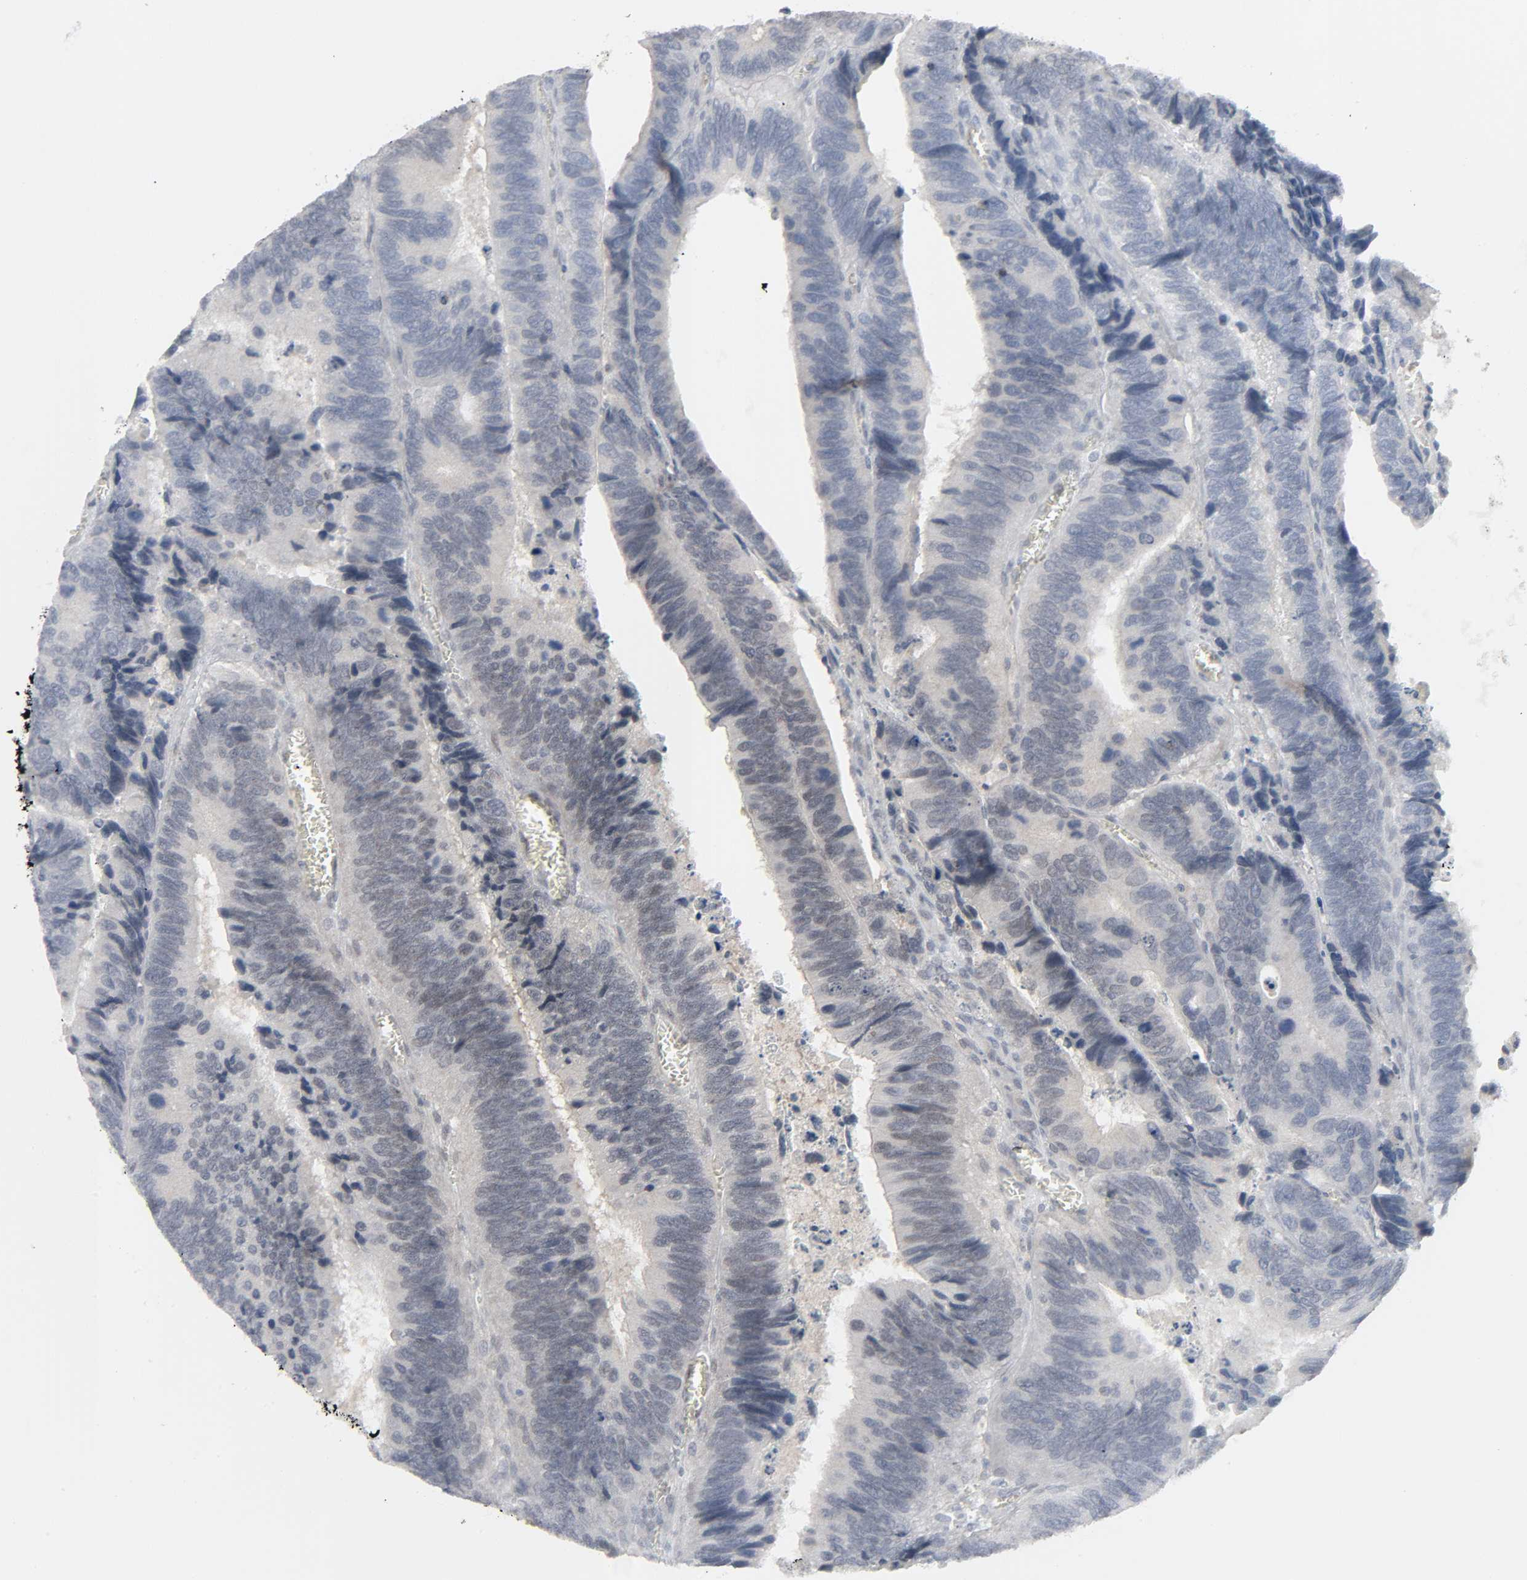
{"staining": {"intensity": "negative", "quantity": "none", "location": "none"}, "tissue": "colorectal cancer", "cell_type": "Tumor cells", "image_type": "cancer", "snomed": [{"axis": "morphology", "description": "Adenocarcinoma, NOS"}, {"axis": "topography", "description": "Colon"}], "caption": "This is a micrograph of immunohistochemistry staining of colorectal cancer (adenocarcinoma), which shows no positivity in tumor cells.", "gene": "ZNF222", "patient": {"sex": "male", "age": 72}}